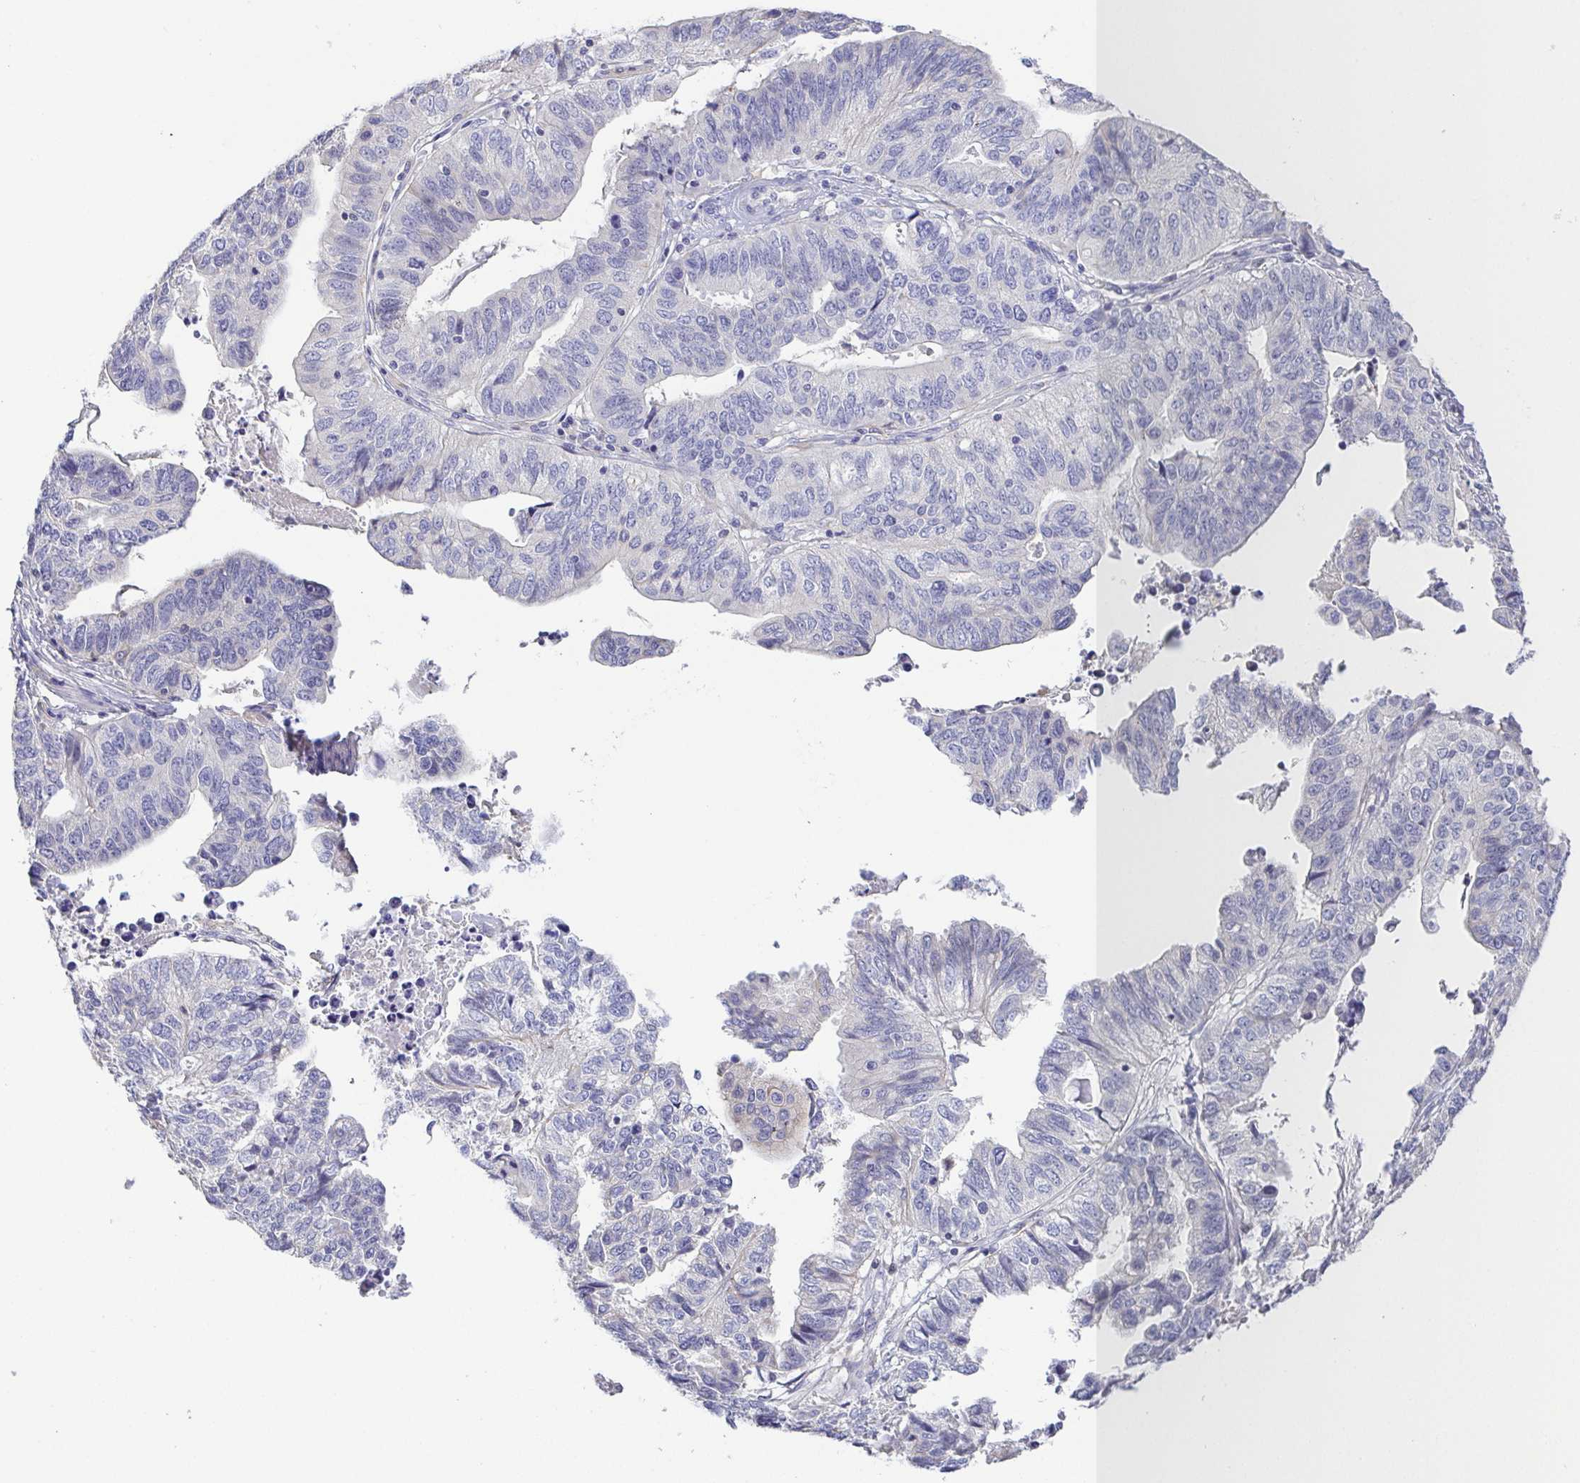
{"staining": {"intensity": "negative", "quantity": "none", "location": "none"}, "tissue": "stomach cancer", "cell_type": "Tumor cells", "image_type": "cancer", "snomed": [{"axis": "morphology", "description": "Adenocarcinoma, NOS"}, {"axis": "topography", "description": "Stomach, upper"}], "caption": "Tumor cells show no significant protein staining in adenocarcinoma (stomach).", "gene": "PKDREJ", "patient": {"sex": "female", "age": 67}}